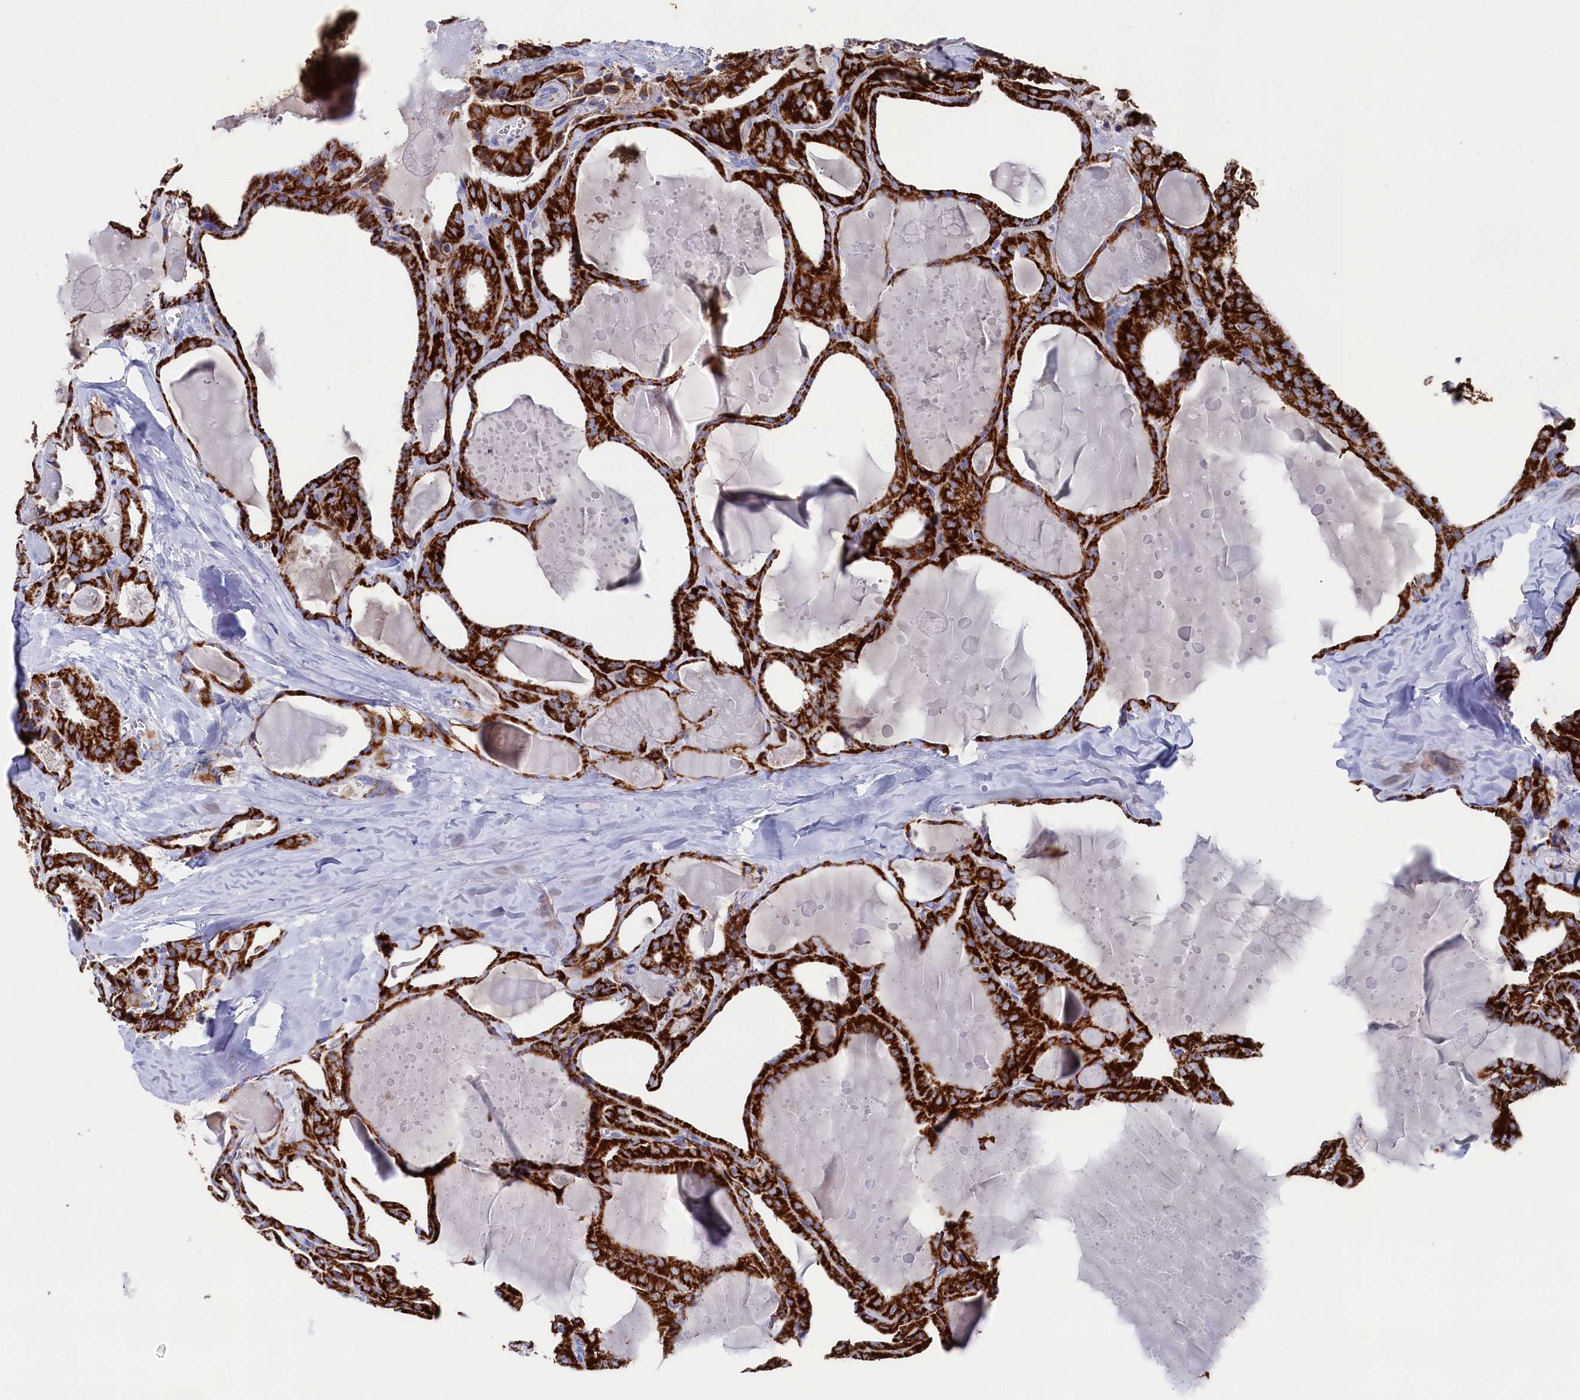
{"staining": {"intensity": "strong", "quantity": ">75%", "location": "cytoplasmic/membranous"}, "tissue": "thyroid cancer", "cell_type": "Tumor cells", "image_type": "cancer", "snomed": [{"axis": "morphology", "description": "Papillary adenocarcinoma, NOS"}, {"axis": "topography", "description": "Thyroid gland"}], "caption": "An IHC photomicrograph of neoplastic tissue is shown. Protein staining in brown shows strong cytoplasmic/membranous positivity in thyroid papillary adenocarcinoma within tumor cells.", "gene": "MMAB", "patient": {"sex": "male", "age": 52}}